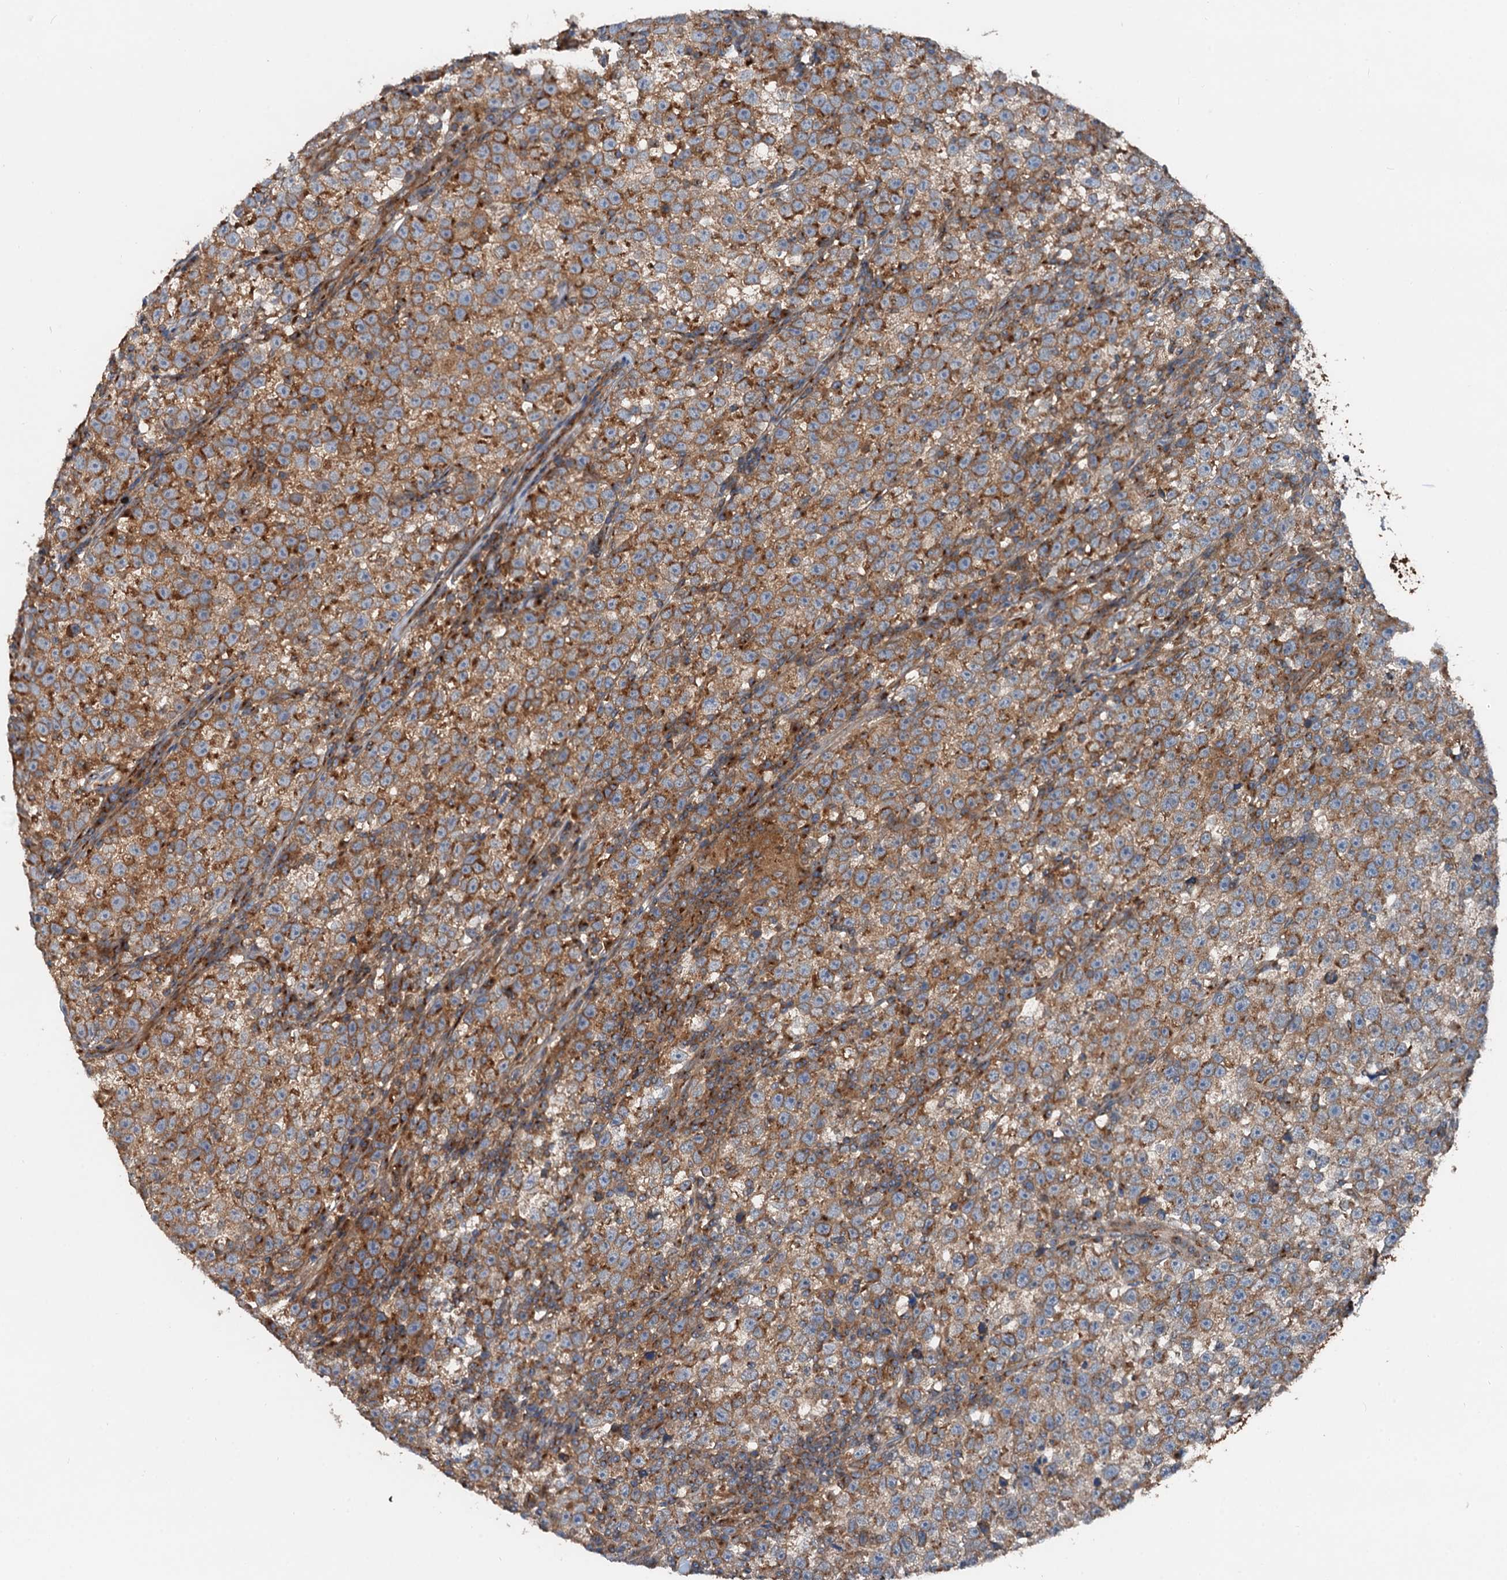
{"staining": {"intensity": "moderate", "quantity": ">75%", "location": "cytoplasmic/membranous"}, "tissue": "testis cancer", "cell_type": "Tumor cells", "image_type": "cancer", "snomed": [{"axis": "morphology", "description": "Normal tissue, NOS"}, {"axis": "morphology", "description": "Seminoma, NOS"}, {"axis": "topography", "description": "Testis"}], "caption": "DAB (3,3'-diaminobenzidine) immunohistochemical staining of seminoma (testis) exhibits moderate cytoplasmic/membranous protein staining in about >75% of tumor cells.", "gene": "ANKRD26", "patient": {"sex": "male", "age": 43}}